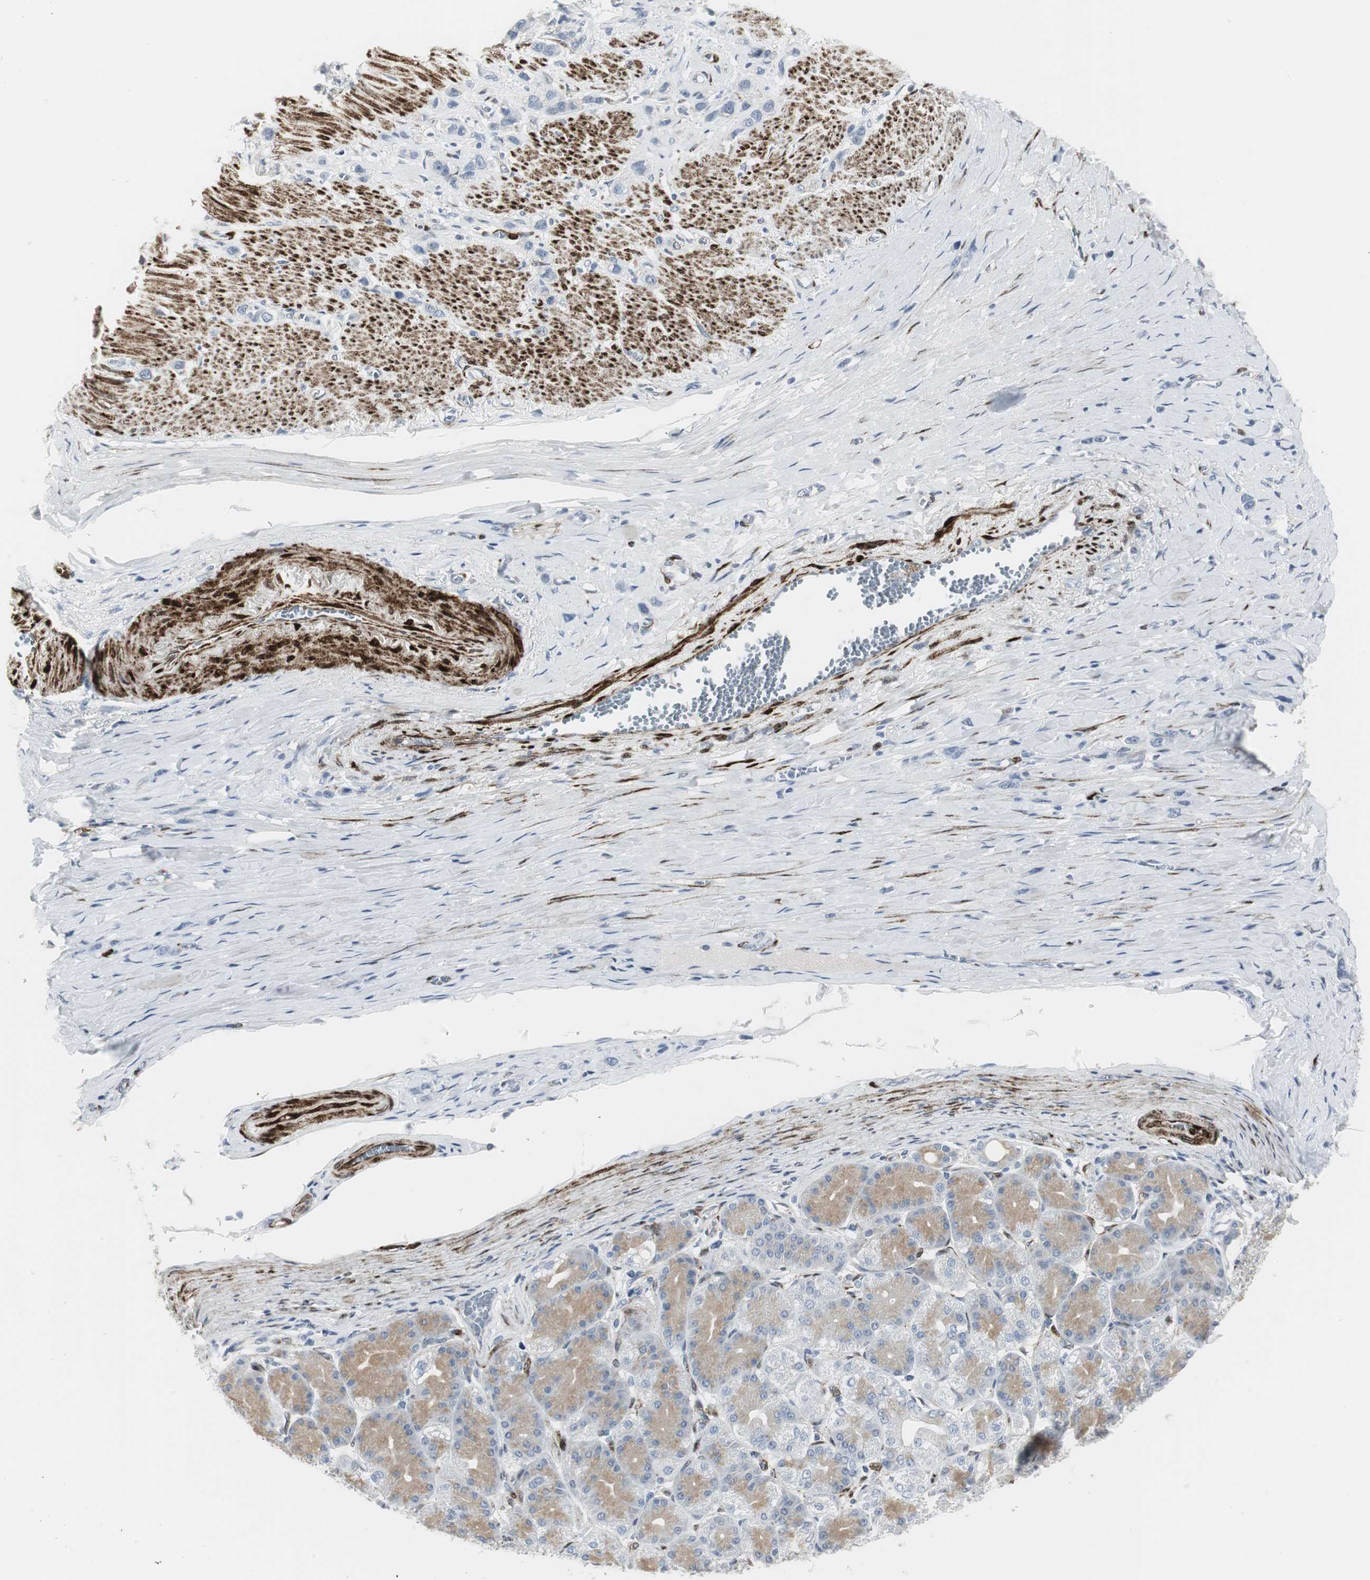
{"staining": {"intensity": "negative", "quantity": "none", "location": "none"}, "tissue": "stomach cancer", "cell_type": "Tumor cells", "image_type": "cancer", "snomed": [{"axis": "morphology", "description": "Normal tissue, NOS"}, {"axis": "morphology", "description": "Adenocarcinoma, NOS"}, {"axis": "morphology", "description": "Adenocarcinoma, High grade"}, {"axis": "topography", "description": "Stomach, upper"}, {"axis": "topography", "description": "Stomach"}], "caption": "IHC image of neoplastic tissue: human stomach high-grade adenocarcinoma stained with DAB exhibits no significant protein staining in tumor cells.", "gene": "PPP1R14A", "patient": {"sex": "female", "age": 65}}